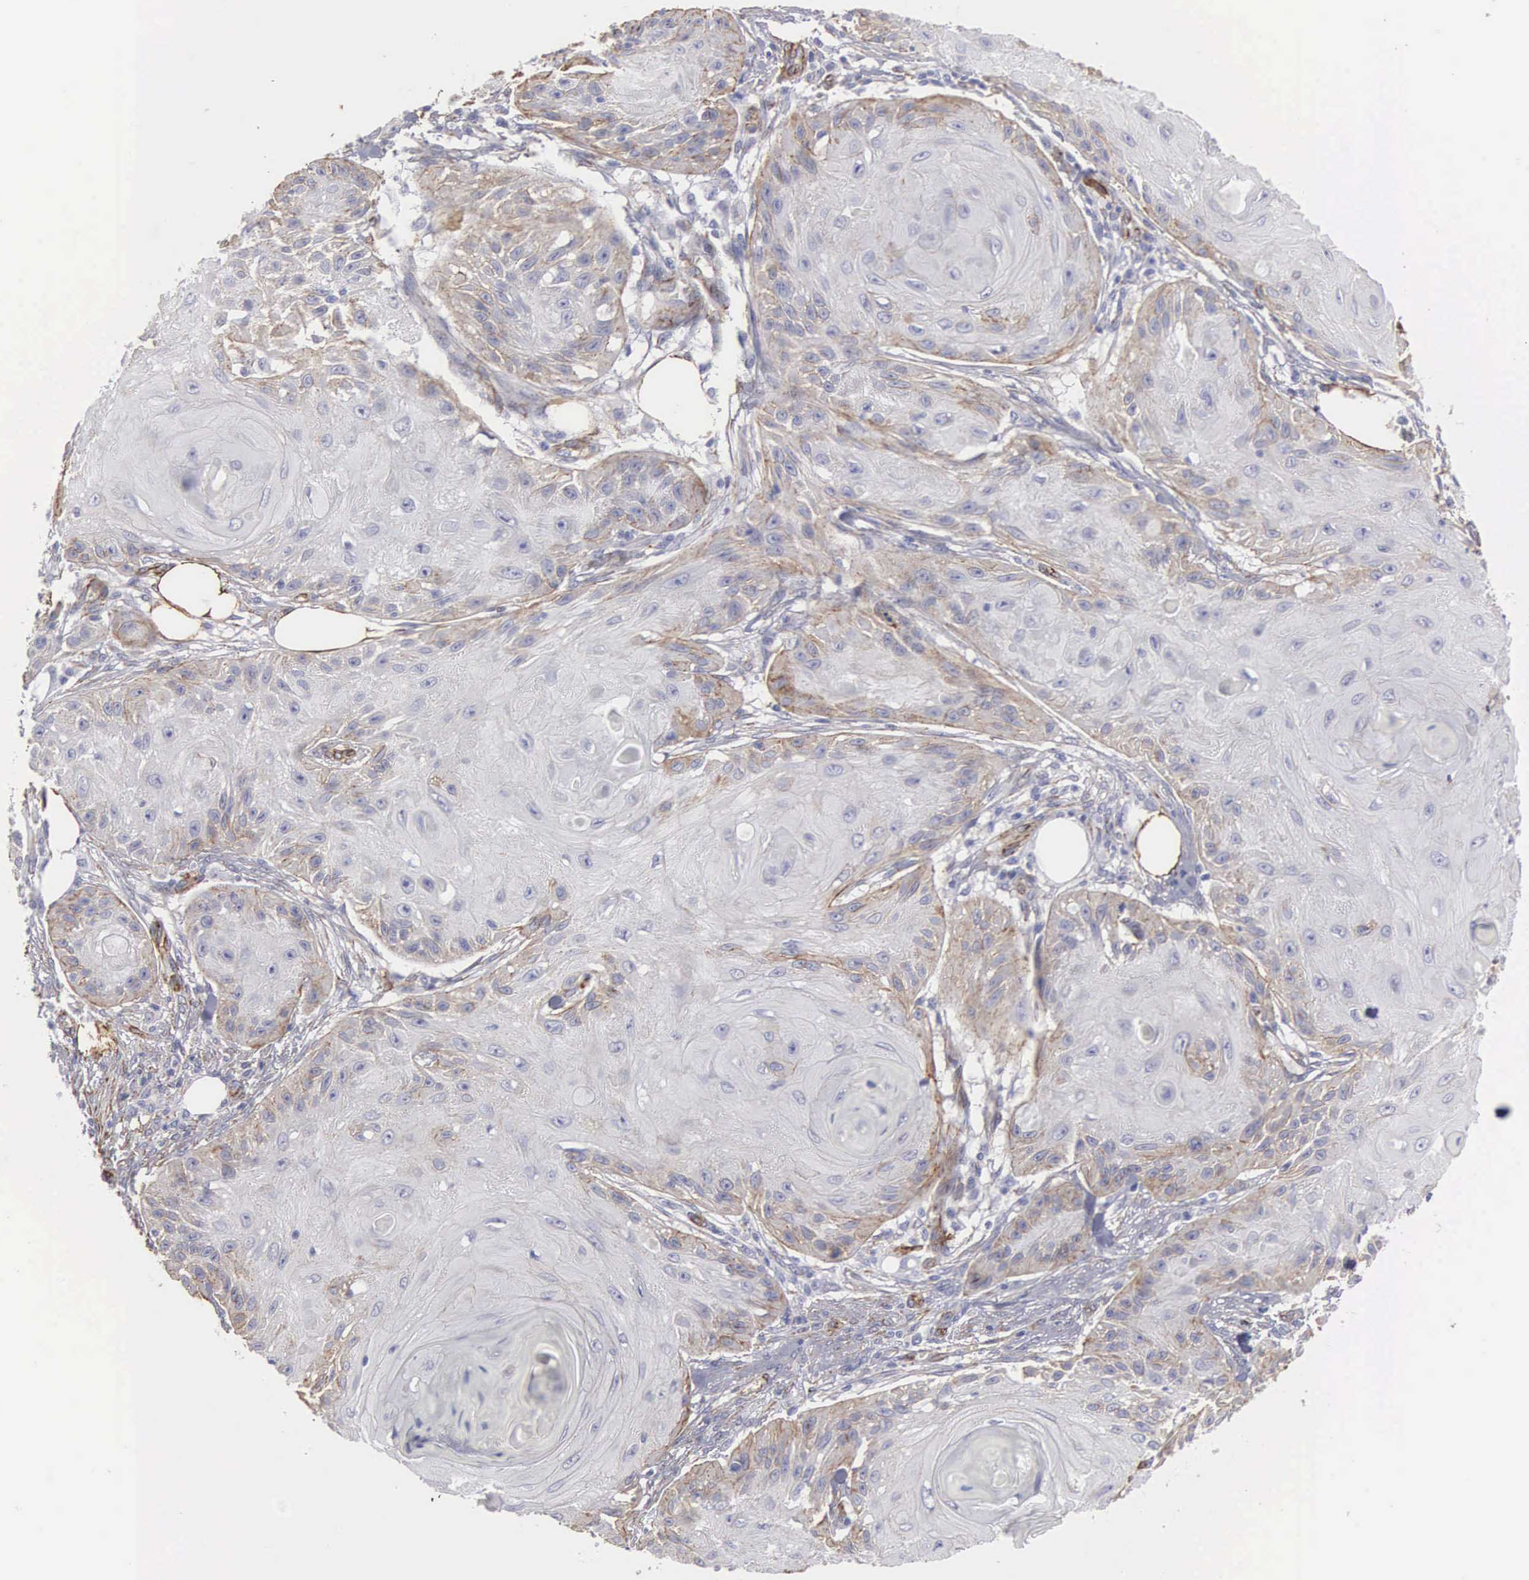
{"staining": {"intensity": "weak", "quantity": "<25%", "location": "cytoplasmic/membranous"}, "tissue": "skin cancer", "cell_type": "Tumor cells", "image_type": "cancer", "snomed": [{"axis": "morphology", "description": "Squamous cell carcinoma, NOS"}, {"axis": "topography", "description": "Skin"}], "caption": "DAB (3,3'-diaminobenzidine) immunohistochemical staining of human squamous cell carcinoma (skin) shows no significant staining in tumor cells.", "gene": "MAGEB10", "patient": {"sex": "female", "age": 88}}